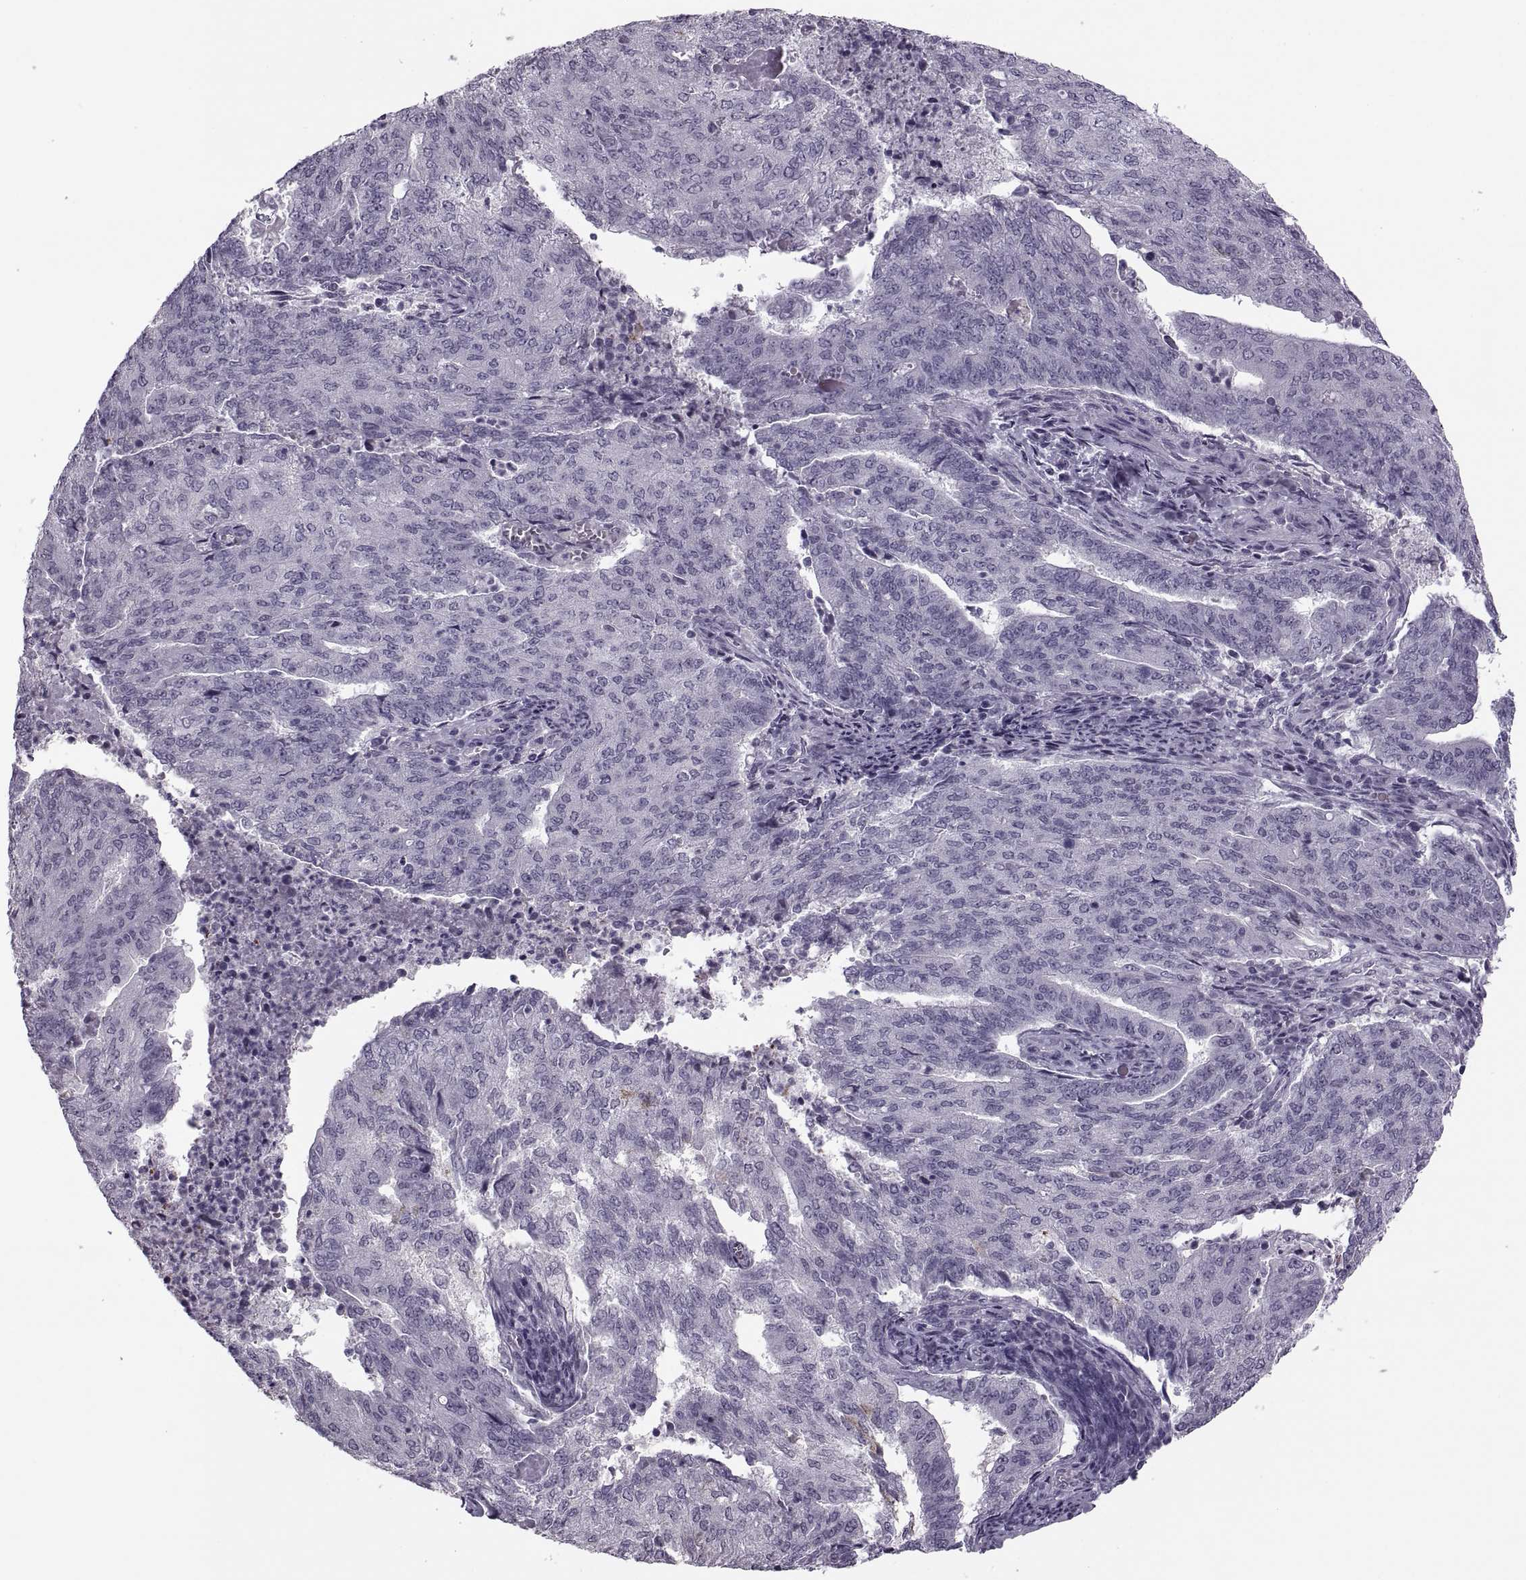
{"staining": {"intensity": "negative", "quantity": "none", "location": "none"}, "tissue": "endometrial cancer", "cell_type": "Tumor cells", "image_type": "cancer", "snomed": [{"axis": "morphology", "description": "Adenocarcinoma, NOS"}, {"axis": "topography", "description": "Endometrium"}], "caption": "Tumor cells are negative for brown protein staining in endometrial cancer (adenocarcinoma).", "gene": "PAGE5", "patient": {"sex": "female", "age": 82}}